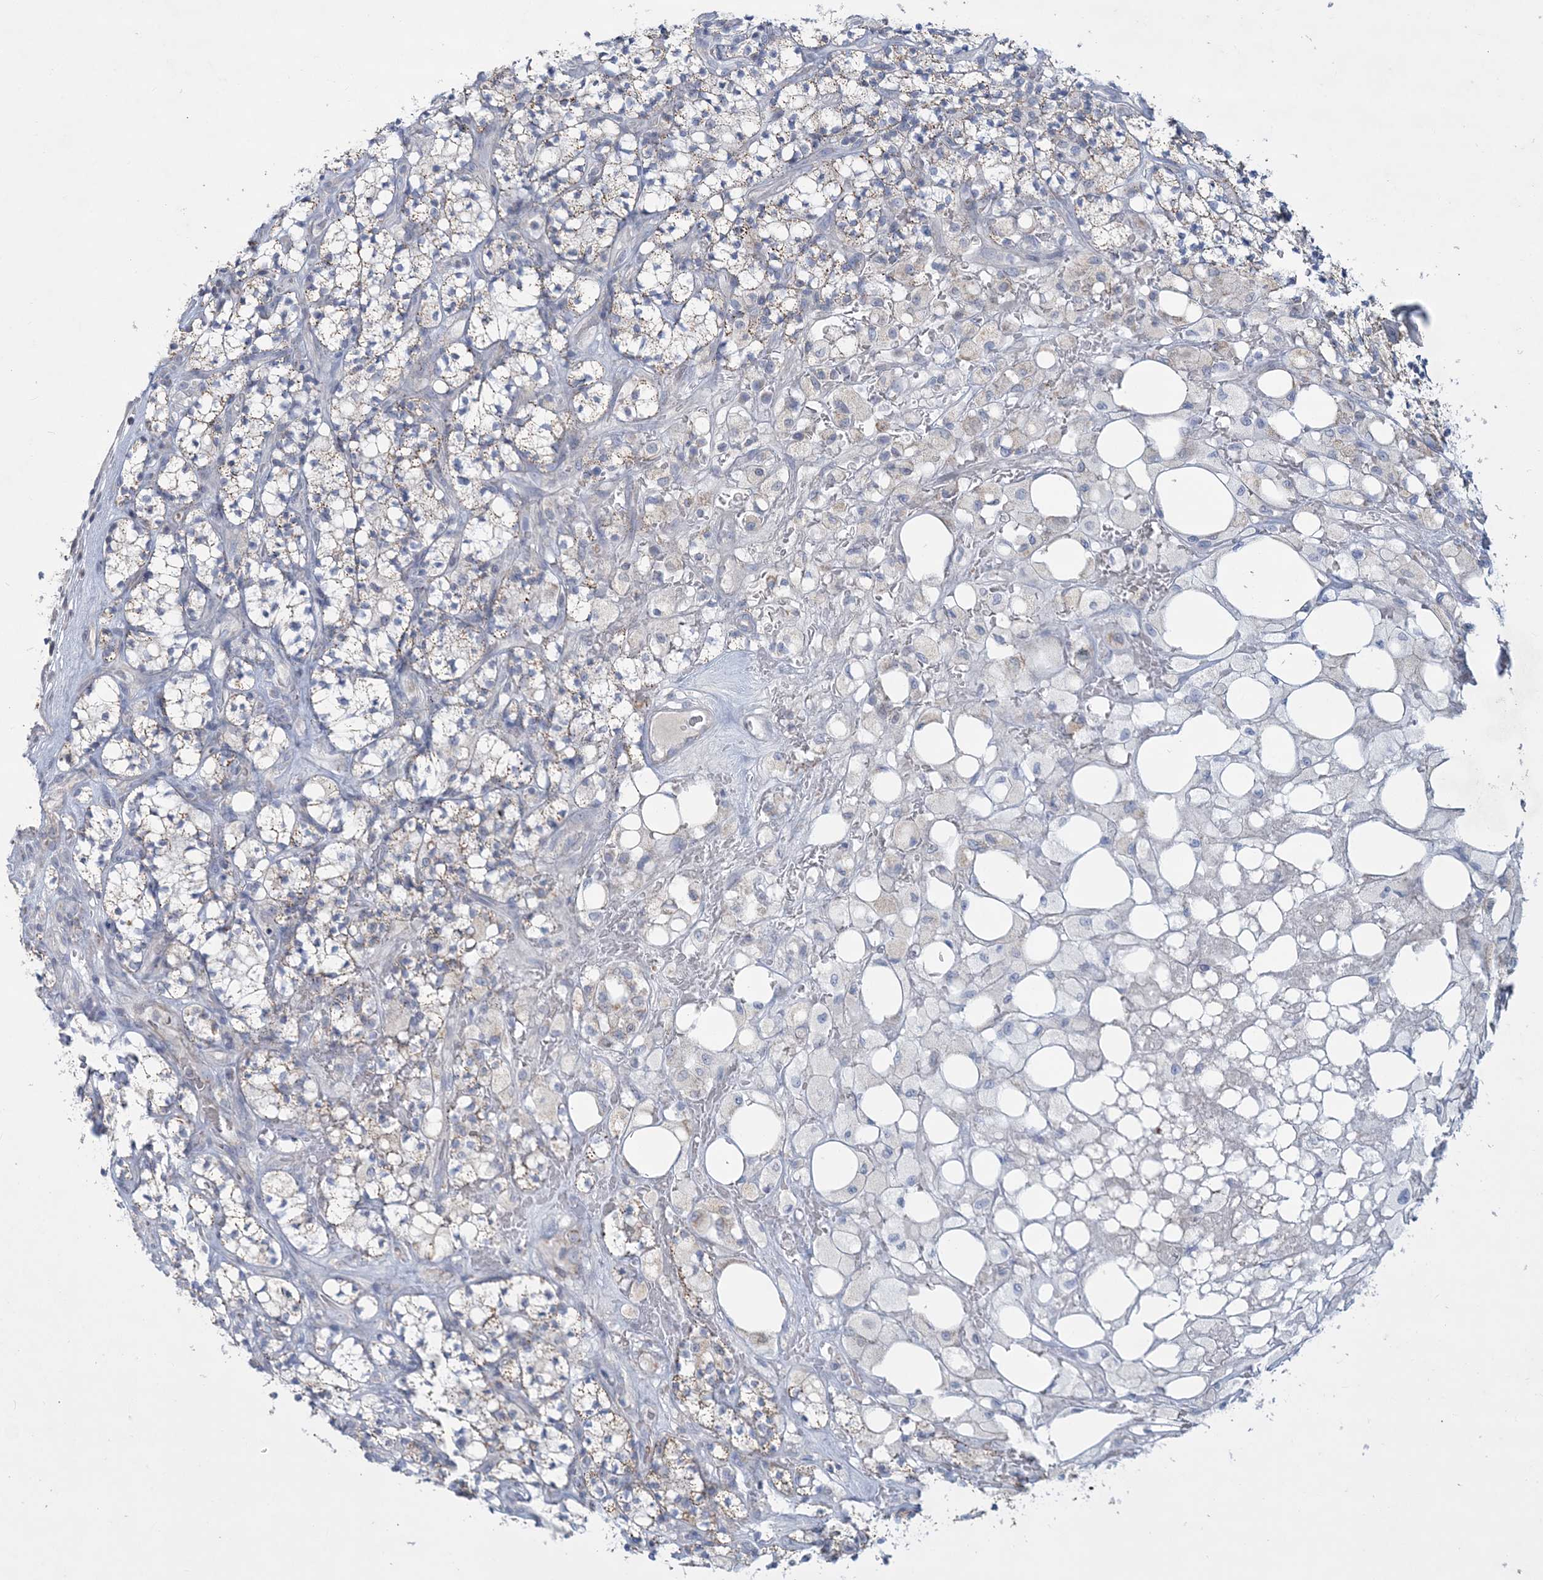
{"staining": {"intensity": "weak", "quantity": "<25%", "location": "cytoplasmic/membranous"}, "tissue": "renal cancer", "cell_type": "Tumor cells", "image_type": "cancer", "snomed": [{"axis": "morphology", "description": "Adenocarcinoma, NOS"}, {"axis": "topography", "description": "Kidney"}], "caption": "High magnification brightfield microscopy of renal adenocarcinoma stained with DAB (3,3'-diaminobenzidine) (brown) and counterstained with hematoxylin (blue): tumor cells show no significant staining.", "gene": "TBC1D7", "patient": {"sex": "male", "age": 77}}